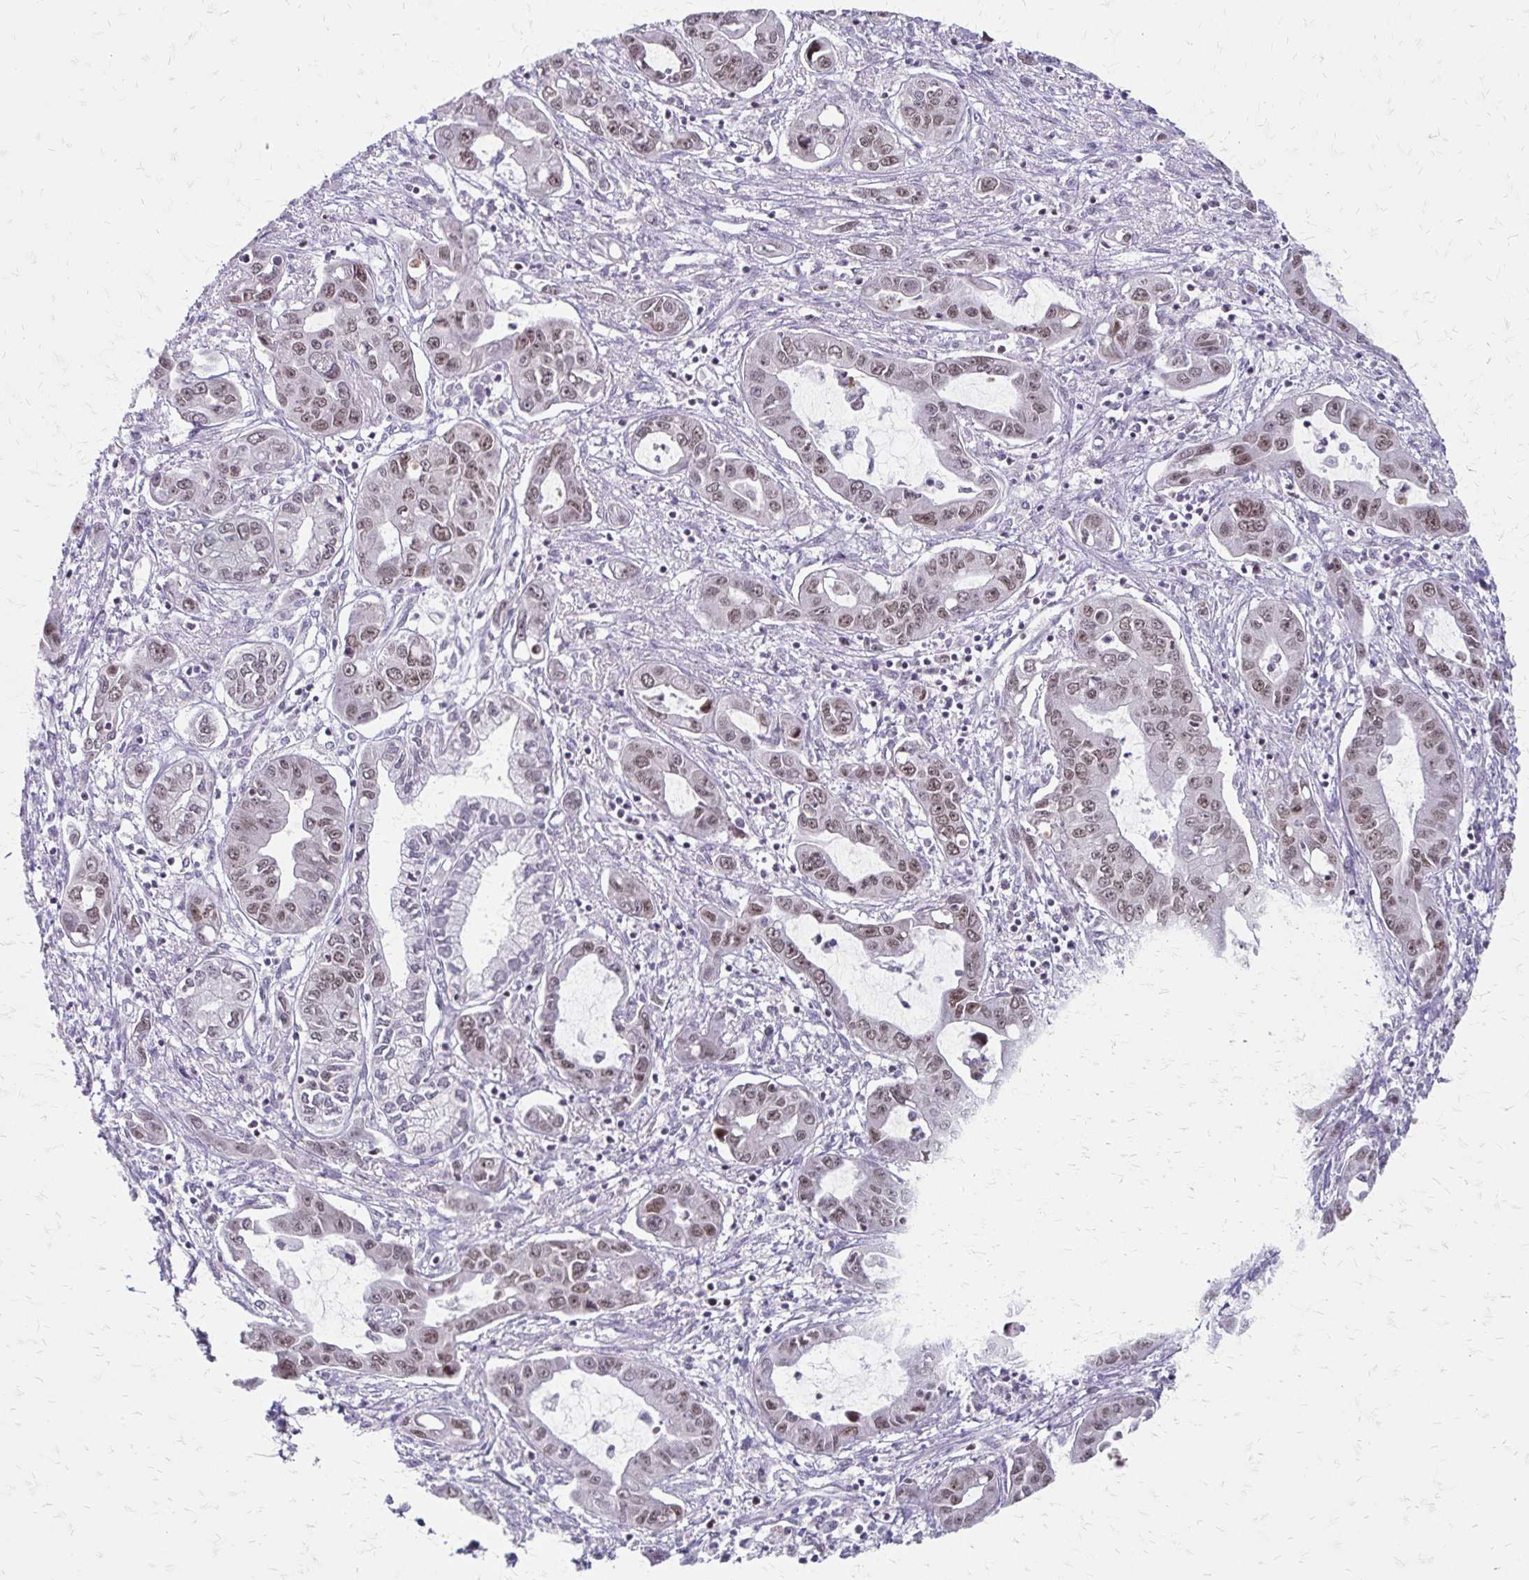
{"staining": {"intensity": "weak", "quantity": ">75%", "location": "nuclear"}, "tissue": "liver cancer", "cell_type": "Tumor cells", "image_type": "cancer", "snomed": [{"axis": "morphology", "description": "Cholangiocarcinoma"}, {"axis": "topography", "description": "Liver"}], "caption": "Immunohistochemical staining of liver cholangiocarcinoma demonstrates low levels of weak nuclear protein staining in about >75% of tumor cells.", "gene": "EED", "patient": {"sex": "male", "age": 58}}